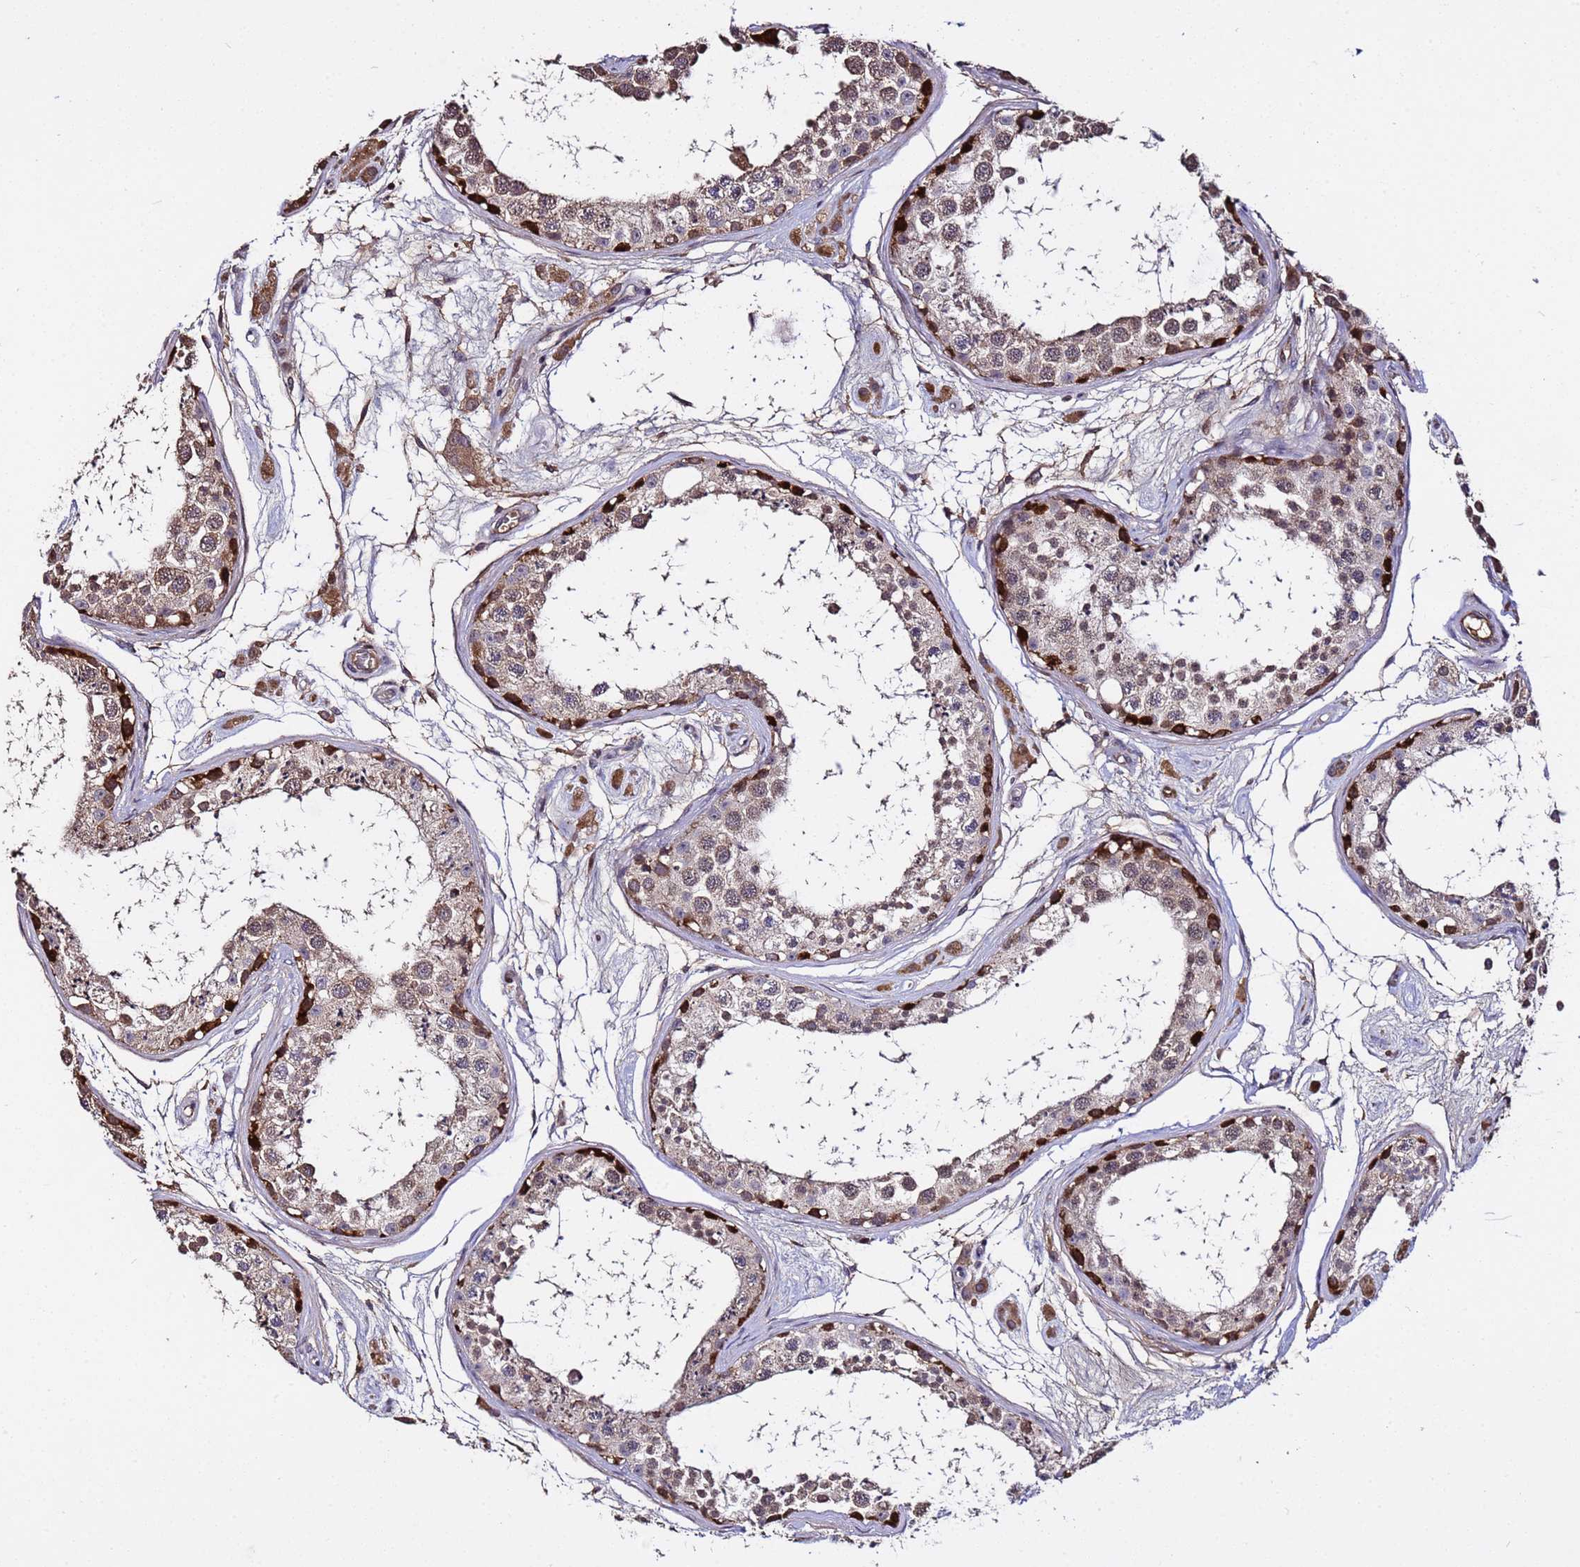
{"staining": {"intensity": "strong", "quantity": "<25%", "location": "cytoplasmic/membranous,nuclear"}, "tissue": "testis", "cell_type": "Cells in seminiferous ducts", "image_type": "normal", "snomed": [{"axis": "morphology", "description": "Normal tissue, NOS"}, {"axis": "topography", "description": "Testis"}], "caption": "An immunohistochemistry (IHC) micrograph of normal tissue is shown. Protein staining in brown shows strong cytoplasmic/membranous,nuclear positivity in testis within cells in seminiferous ducts. (Stains: DAB (3,3'-diaminobenzidine) in brown, nuclei in blue, Microscopy: brightfield microscopy at high magnification).", "gene": "WNK4", "patient": {"sex": "male", "age": 25}}